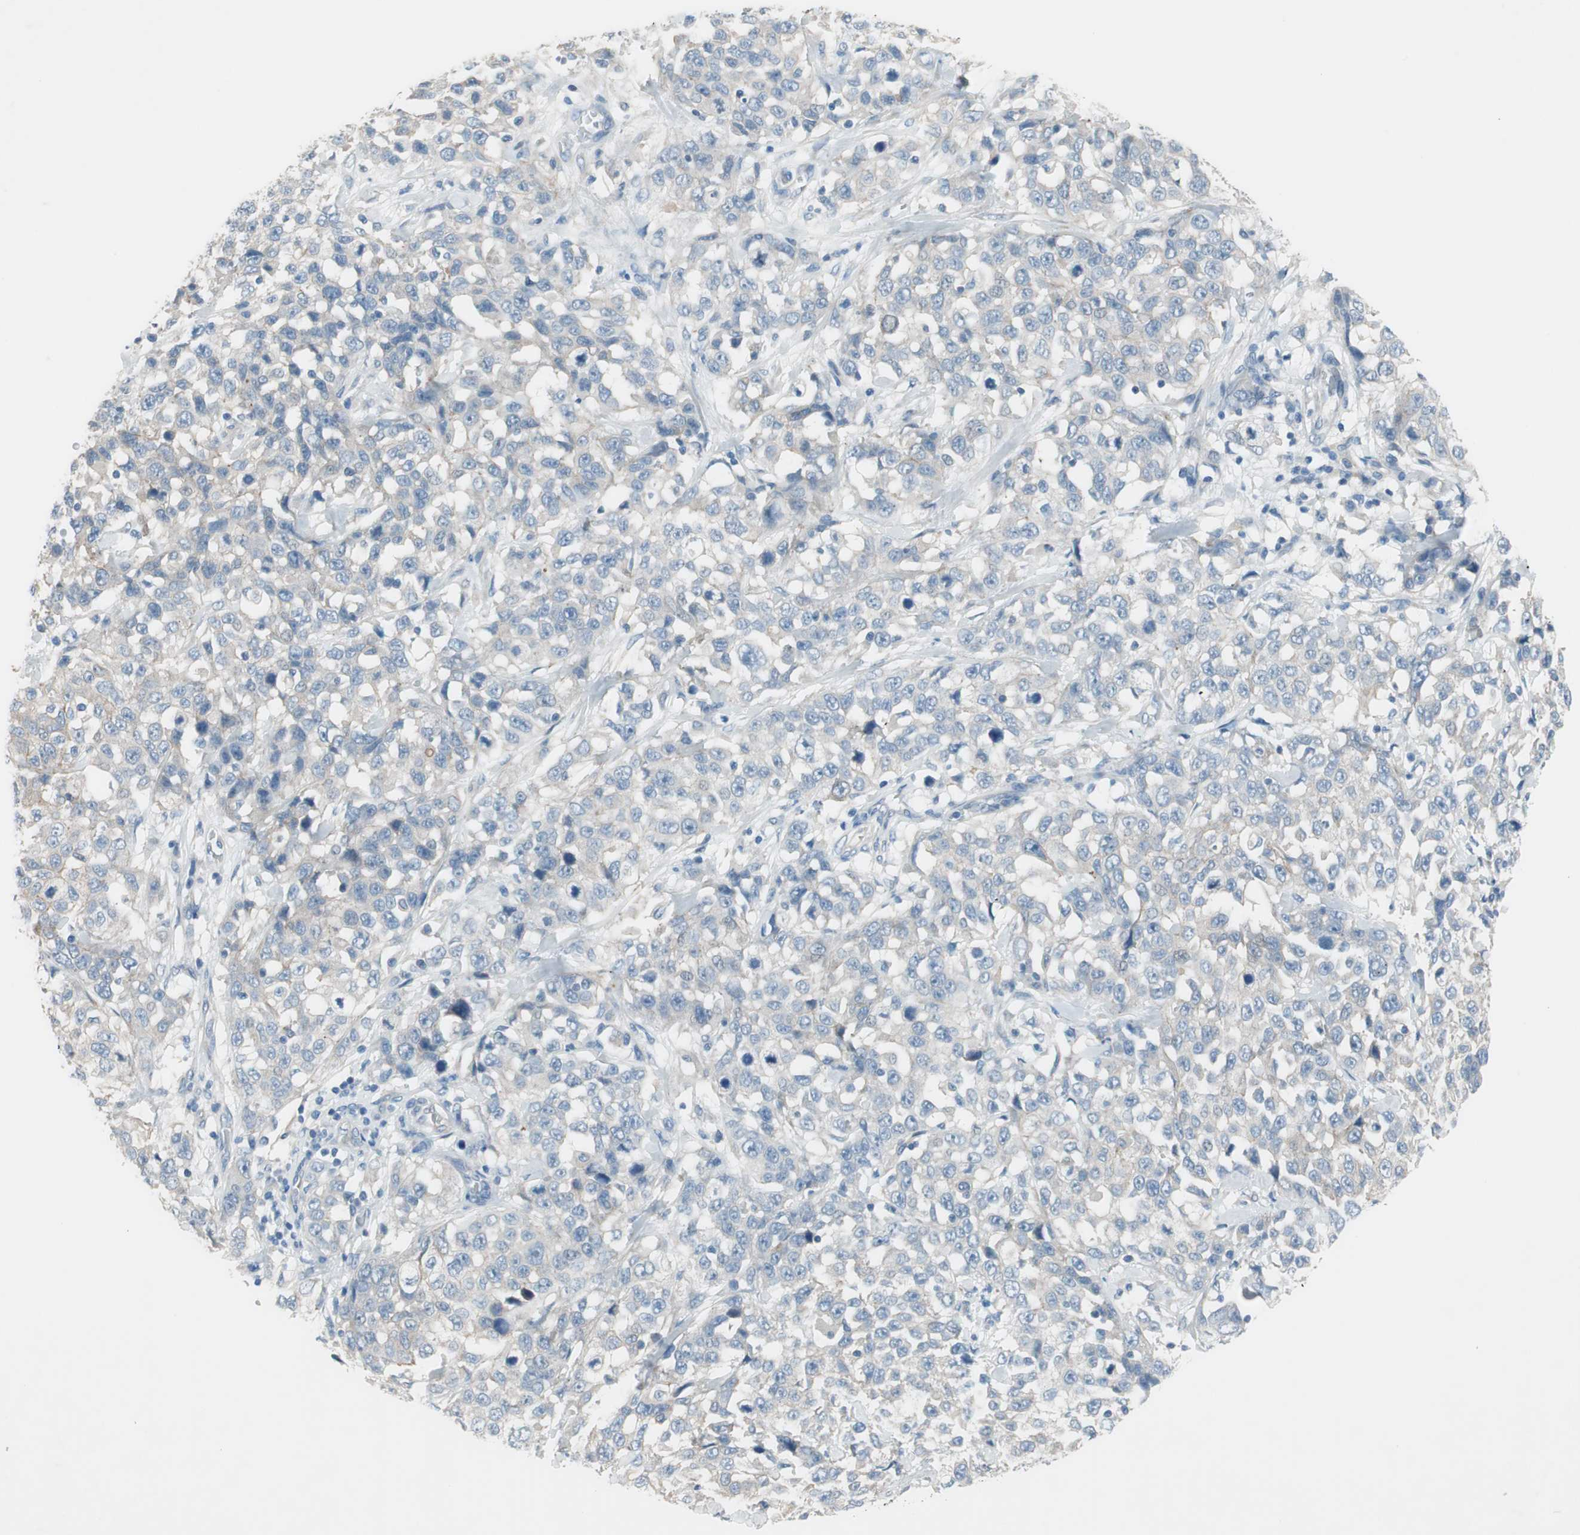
{"staining": {"intensity": "negative", "quantity": "none", "location": "none"}, "tissue": "stomach cancer", "cell_type": "Tumor cells", "image_type": "cancer", "snomed": [{"axis": "morphology", "description": "Normal tissue, NOS"}, {"axis": "morphology", "description": "Adenocarcinoma, NOS"}, {"axis": "topography", "description": "Stomach"}], "caption": "DAB (3,3'-diaminobenzidine) immunohistochemical staining of adenocarcinoma (stomach) reveals no significant positivity in tumor cells. (Brightfield microscopy of DAB (3,3'-diaminobenzidine) immunohistochemistry at high magnification).", "gene": "PRRG4", "patient": {"sex": "male", "age": 48}}